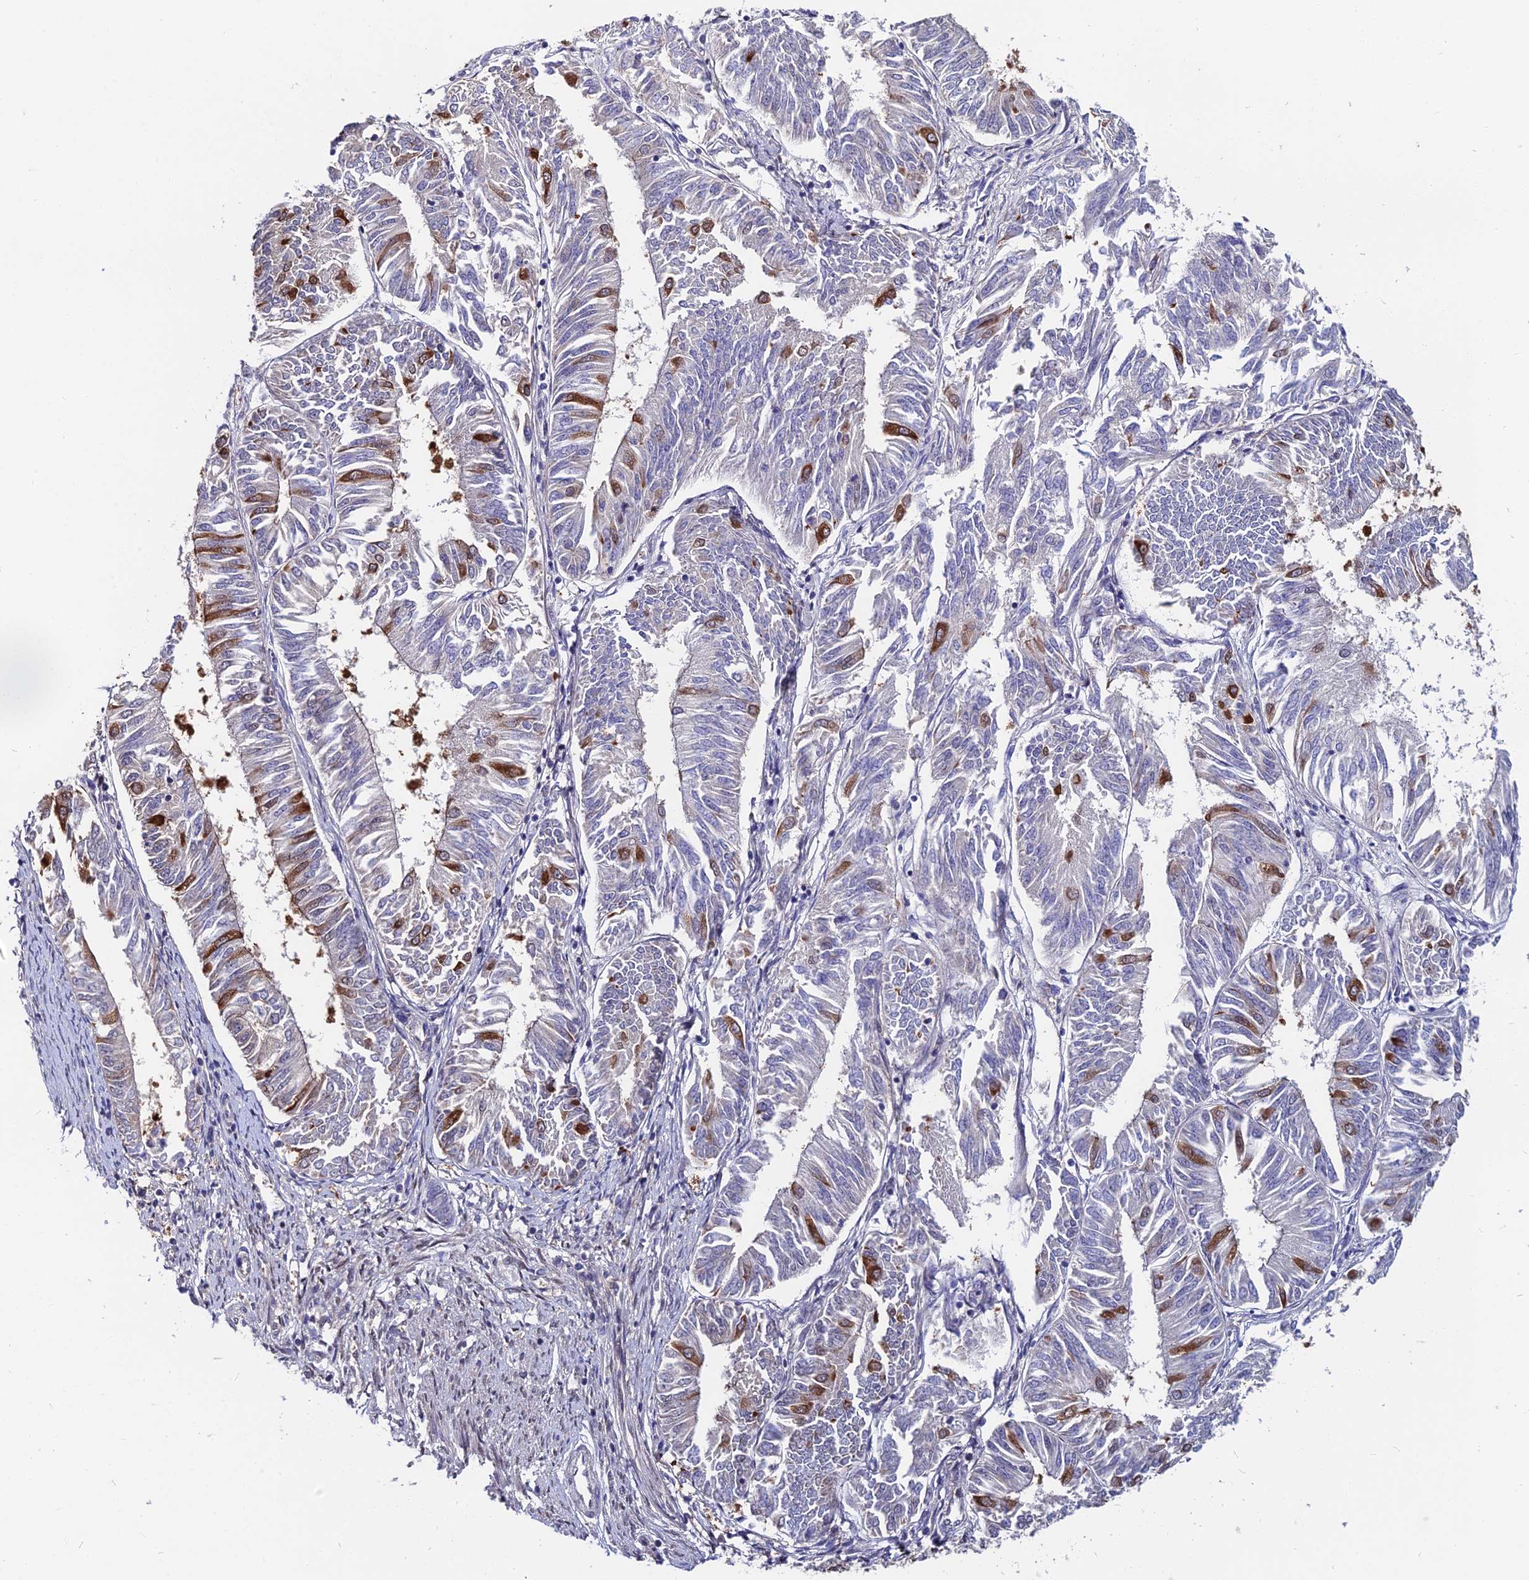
{"staining": {"intensity": "strong", "quantity": "<25%", "location": "cytoplasmic/membranous"}, "tissue": "endometrial cancer", "cell_type": "Tumor cells", "image_type": "cancer", "snomed": [{"axis": "morphology", "description": "Adenocarcinoma, NOS"}, {"axis": "topography", "description": "Endometrium"}], "caption": "Strong cytoplasmic/membranous staining for a protein is appreciated in about <25% of tumor cells of adenocarcinoma (endometrial) using immunohistochemistry.", "gene": "INPP4A", "patient": {"sex": "female", "age": 58}}